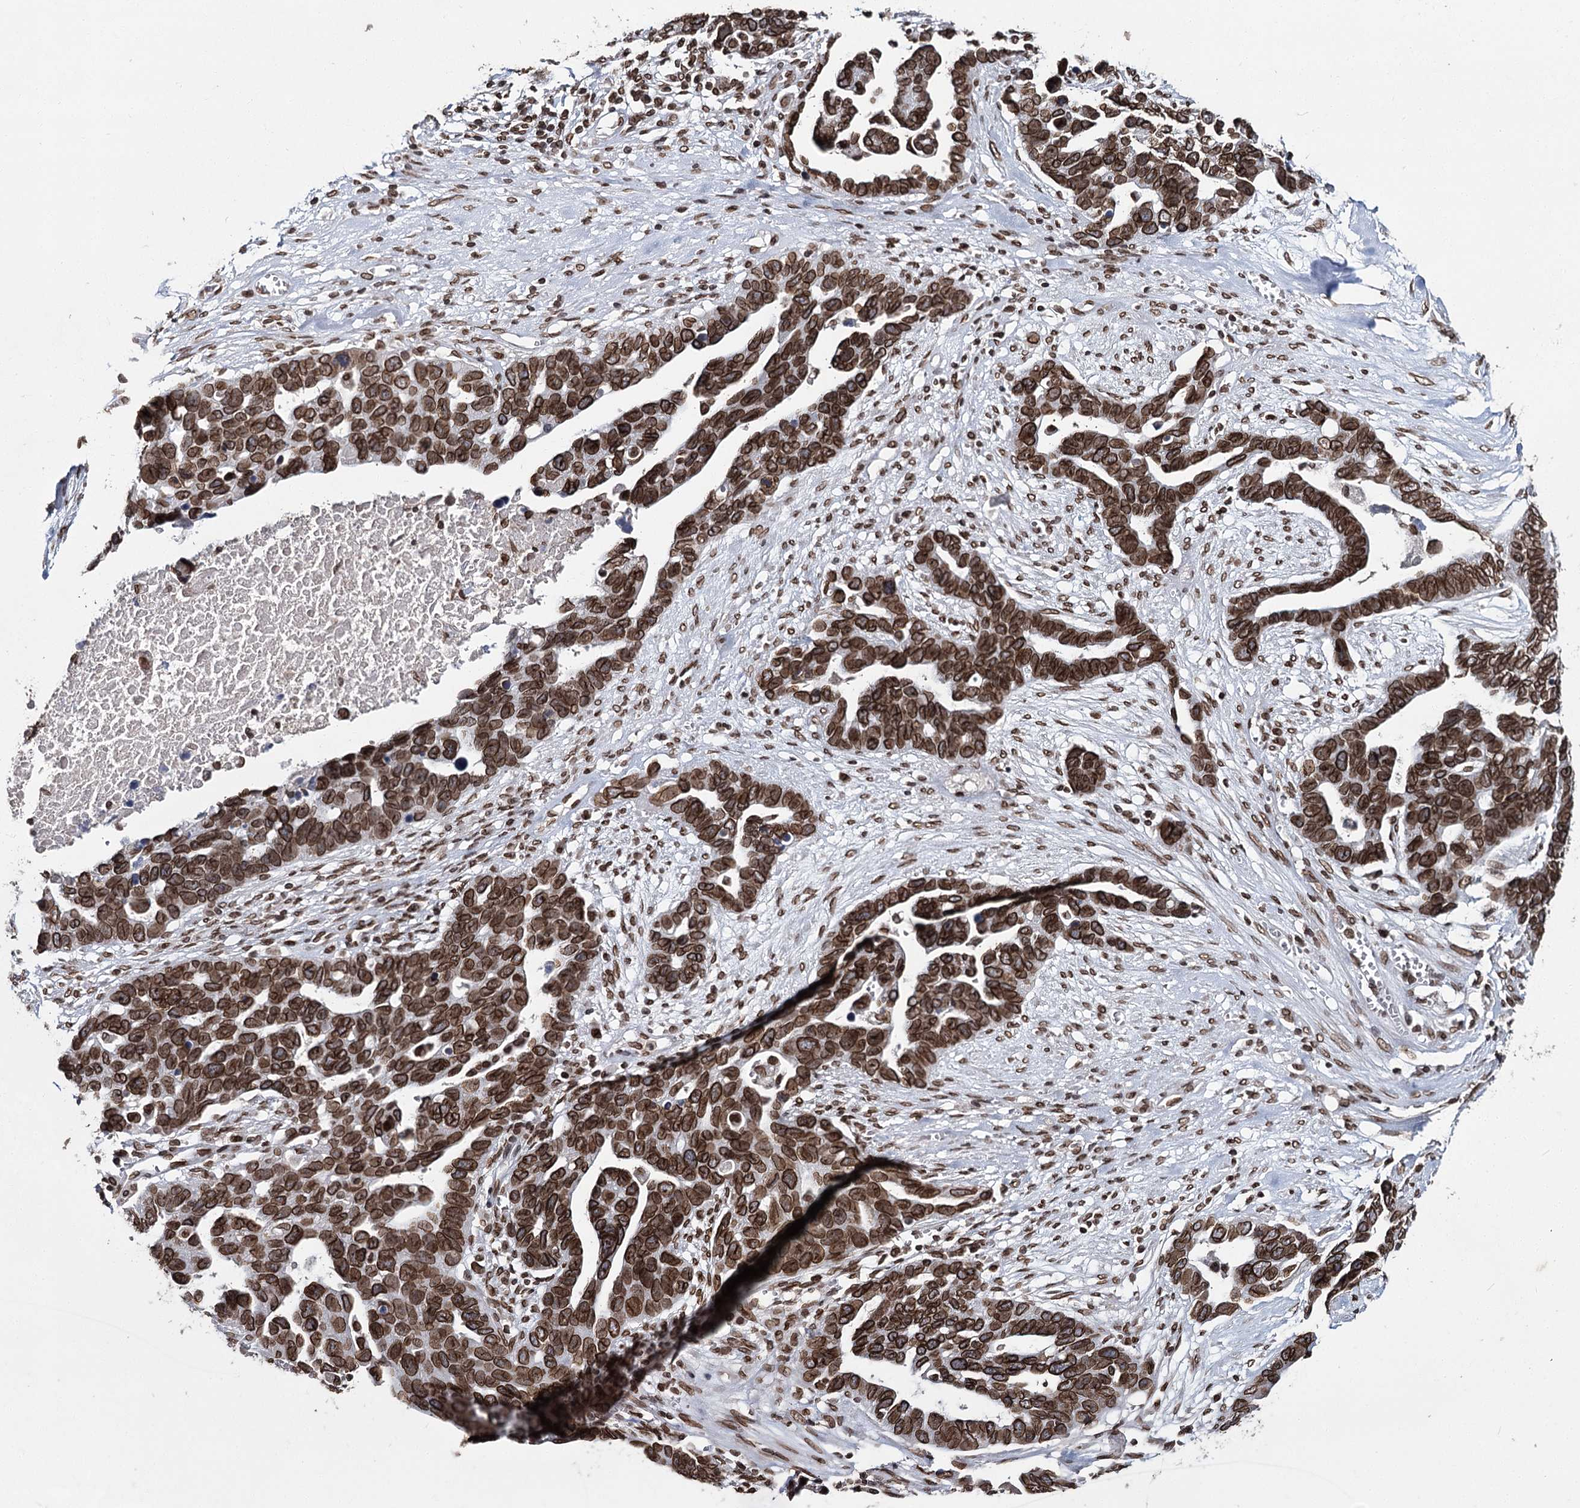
{"staining": {"intensity": "strong", "quantity": ">75%", "location": "cytoplasmic/membranous,nuclear"}, "tissue": "ovarian cancer", "cell_type": "Tumor cells", "image_type": "cancer", "snomed": [{"axis": "morphology", "description": "Cystadenocarcinoma, serous, NOS"}, {"axis": "topography", "description": "Ovary"}], "caption": "Ovarian serous cystadenocarcinoma stained with a protein marker demonstrates strong staining in tumor cells.", "gene": "KIAA0930", "patient": {"sex": "female", "age": 54}}